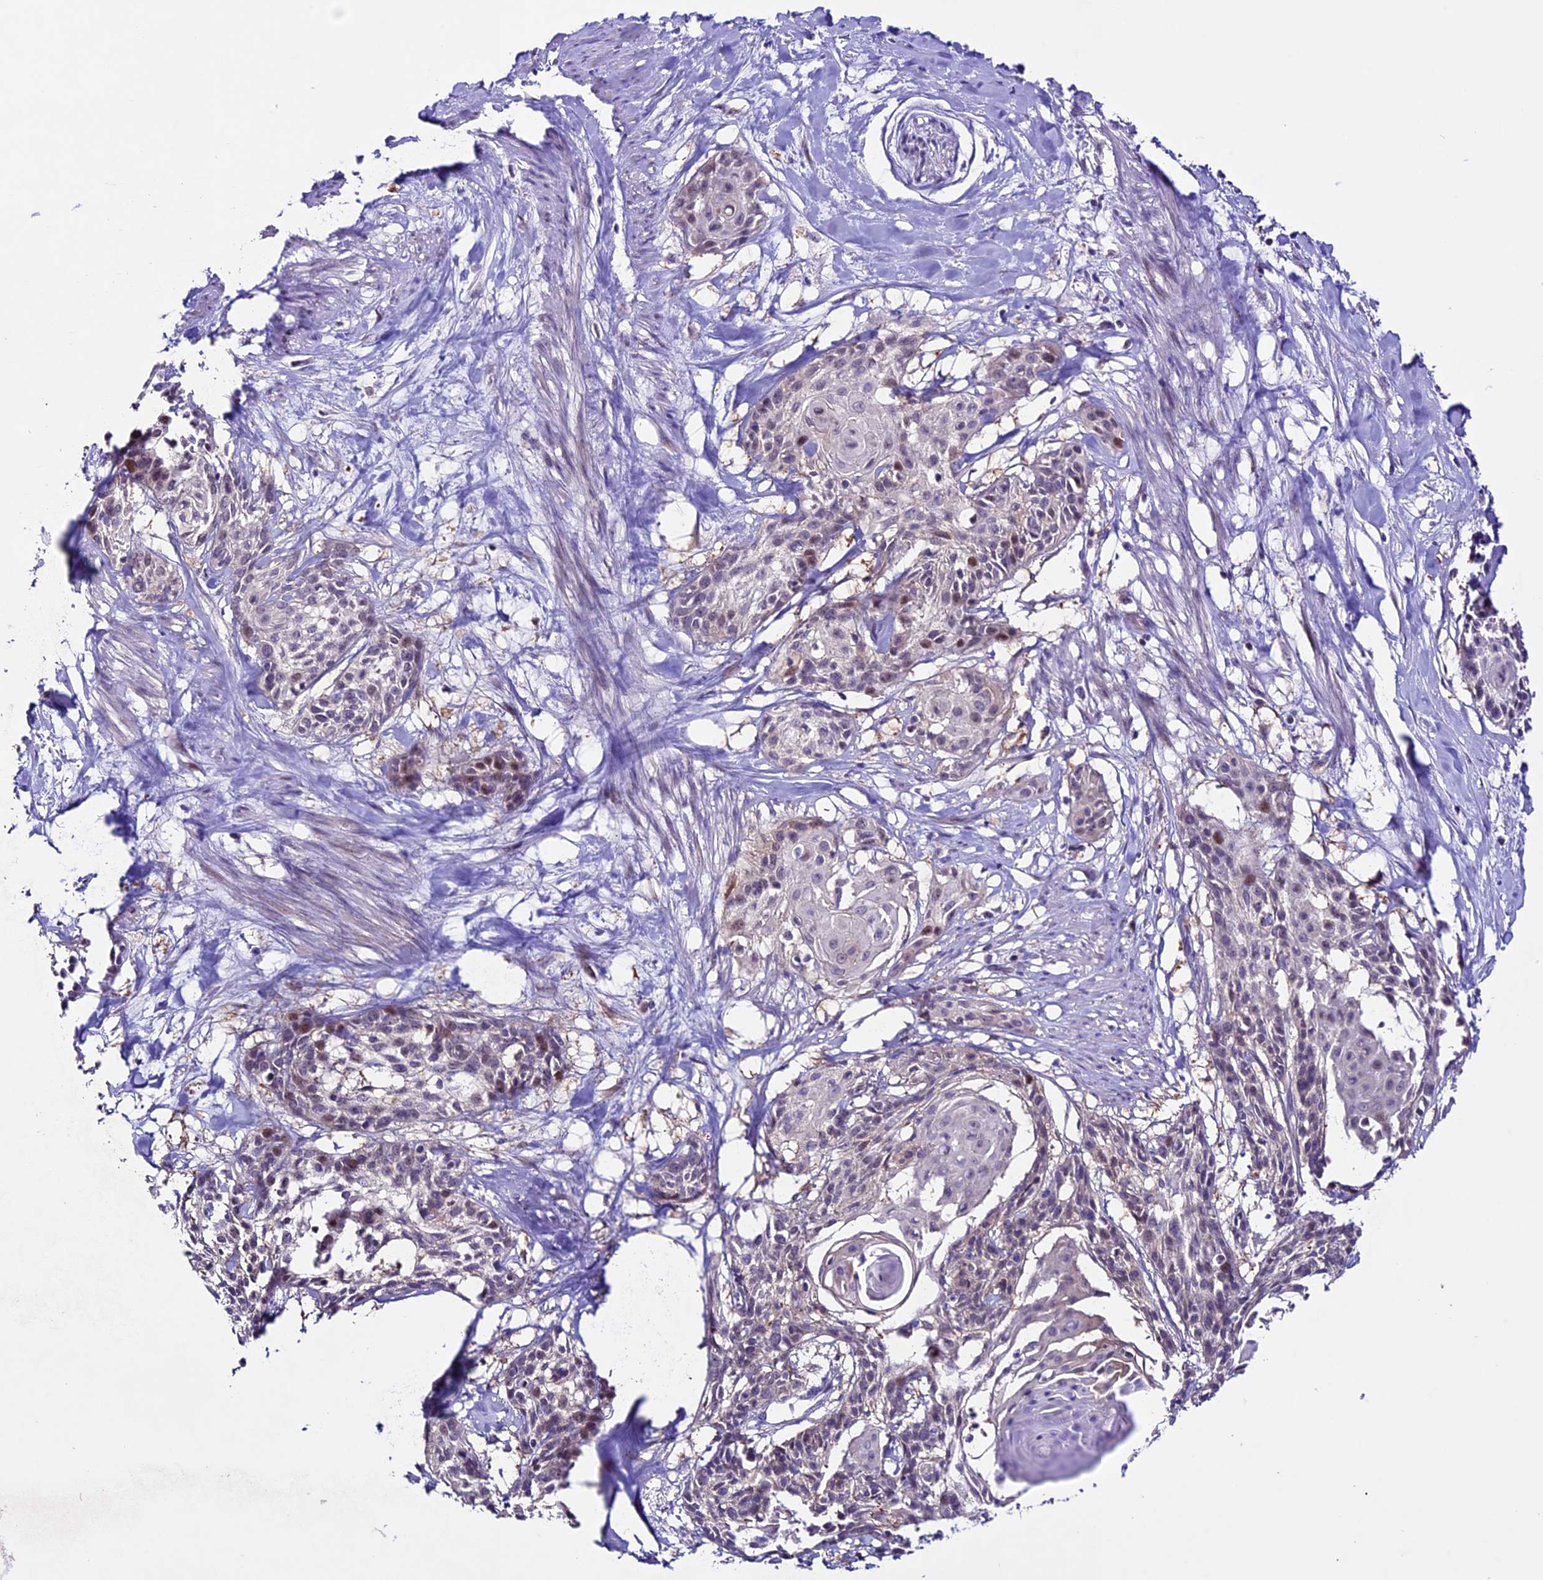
{"staining": {"intensity": "weak", "quantity": "25%-75%", "location": "nuclear"}, "tissue": "cervical cancer", "cell_type": "Tumor cells", "image_type": "cancer", "snomed": [{"axis": "morphology", "description": "Squamous cell carcinoma, NOS"}, {"axis": "topography", "description": "Cervix"}], "caption": "Immunohistochemical staining of human cervical cancer displays weak nuclear protein positivity in approximately 25%-75% of tumor cells.", "gene": "XKR7", "patient": {"sex": "female", "age": 57}}